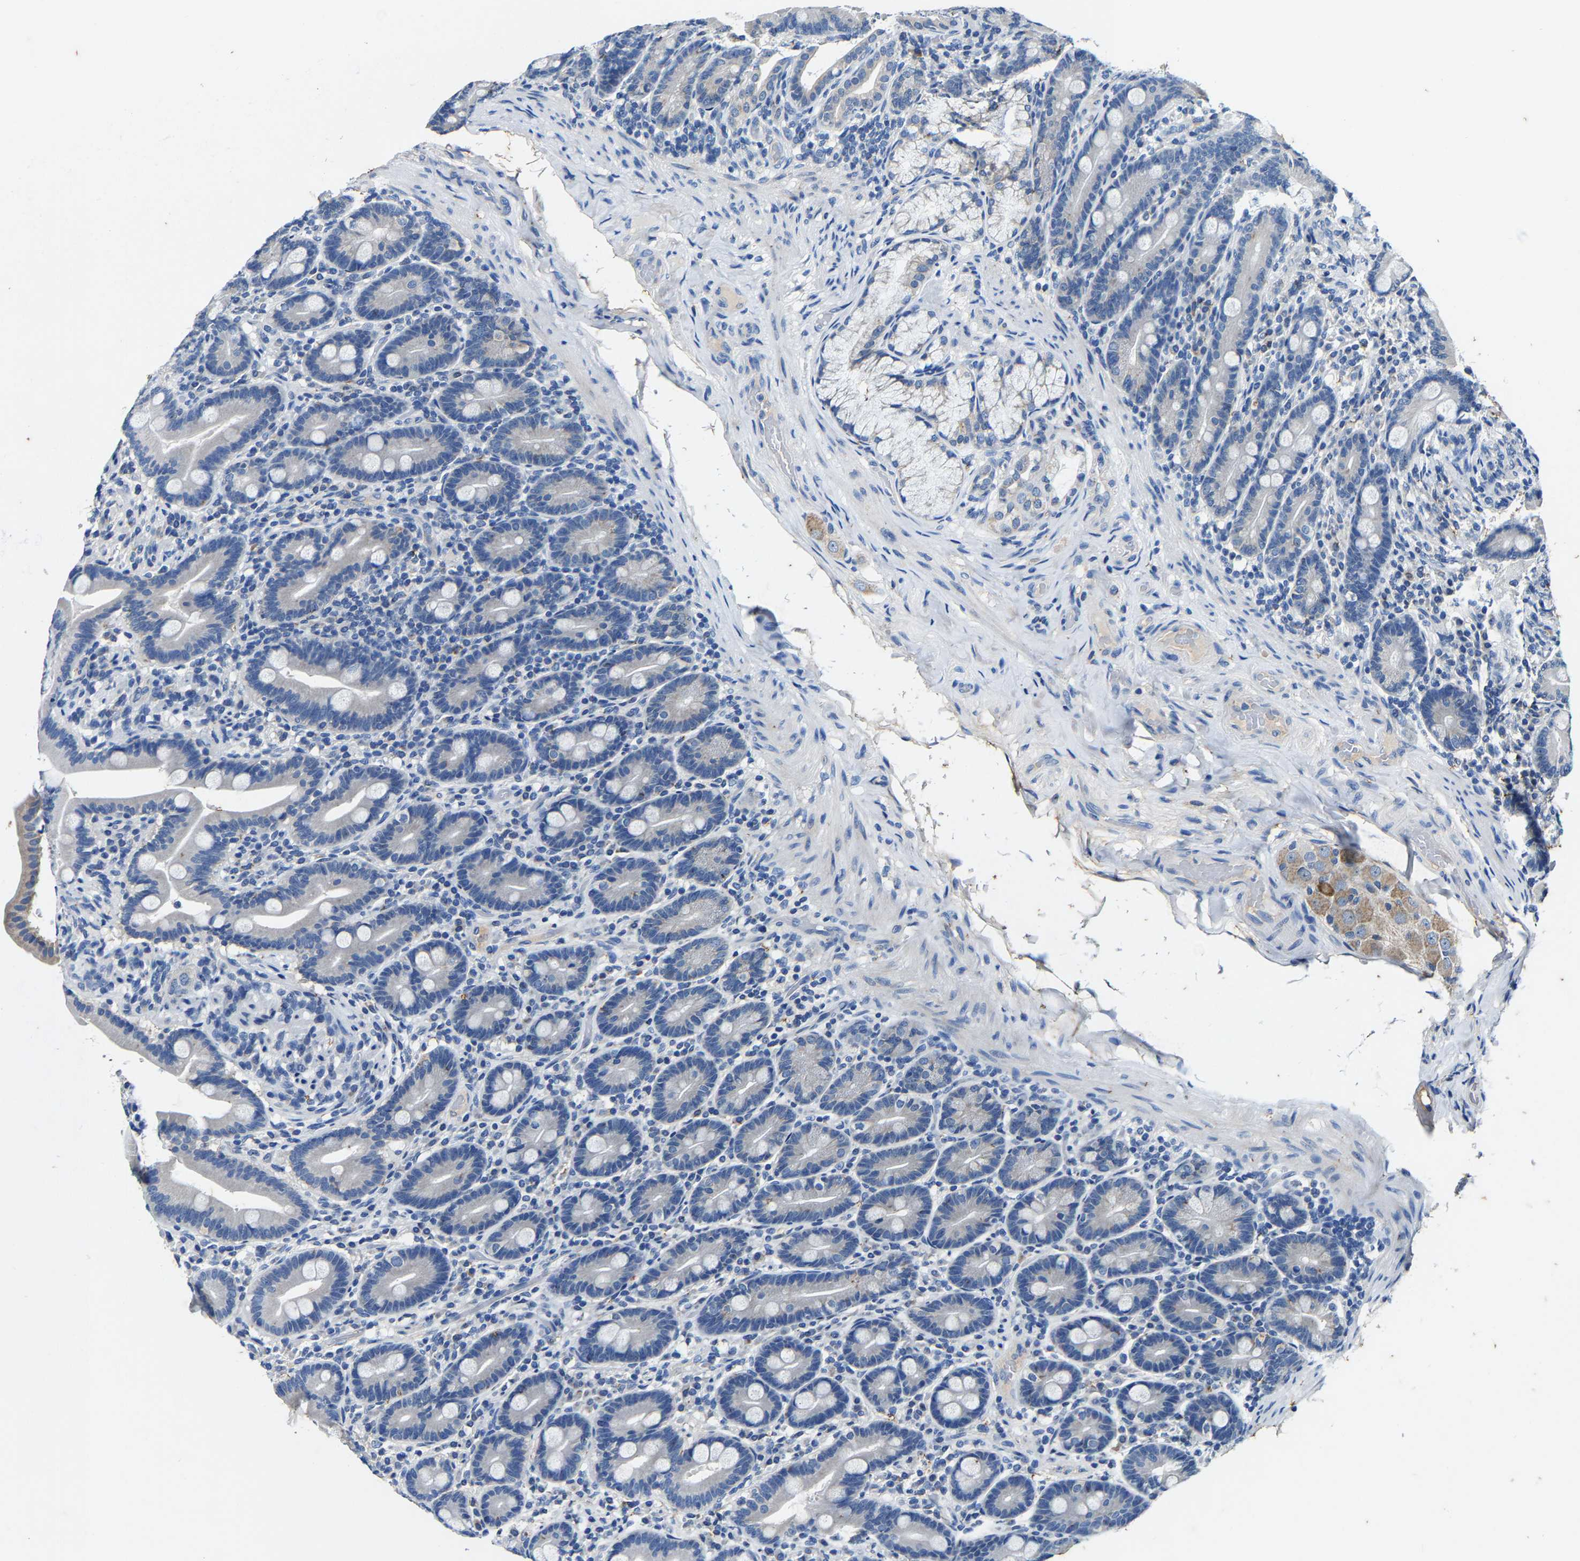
{"staining": {"intensity": "weak", "quantity": "<25%", "location": "cytoplasmic/membranous"}, "tissue": "duodenum", "cell_type": "Glandular cells", "image_type": "normal", "snomed": [{"axis": "morphology", "description": "Normal tissue, NOS"}, {"axis": "topography", "description": "Duodenum"}], "caption": "Glandular cells show no significant protein staining in normal duodenum.", "gene": "SLC25A25", "patient": {"sex": "male", "age": 54}}